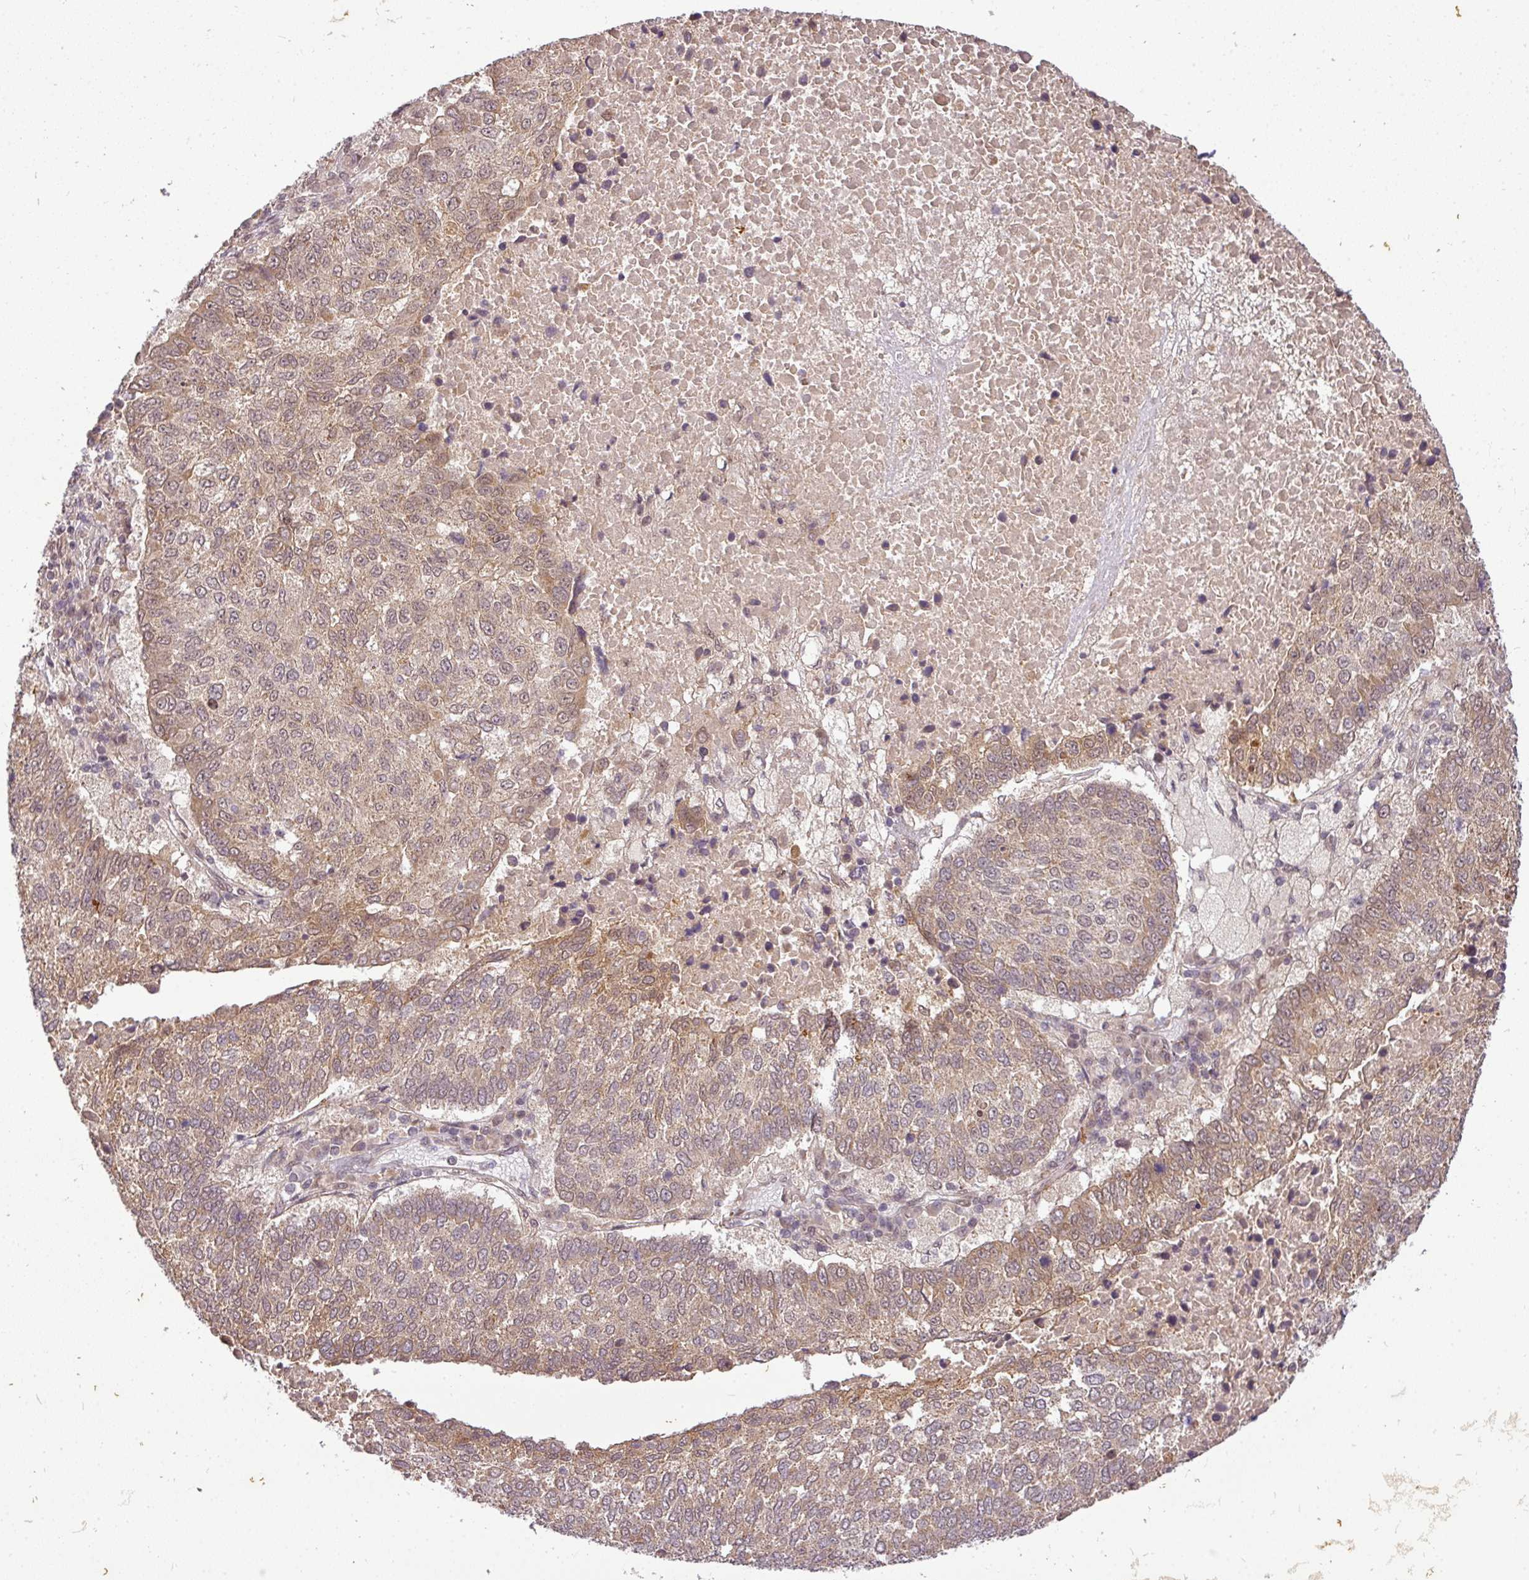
{"staining": {"intensity": "moderate", "quantity": ">75%", "location": "cytoplasmic/membranous"}, "tissue": "lung cancer", "cell_type": "Tumor cells", "image_type": "cancer", "snomed": [{"axis": "morphology", "description": "Squamous cell carcinoma, NOS"}, {"axis": "topography", "description": "Lung"}], "caption": "Immunohistochemical staining of lung cancer (squamous cell carcinoma) reveals medium levels of moderate cytoplasmic/membranous protein positivity in approximately >75% of tumor cells.", "gene": "C1orf226", "patient": {"sex": "male", "age": 73}}